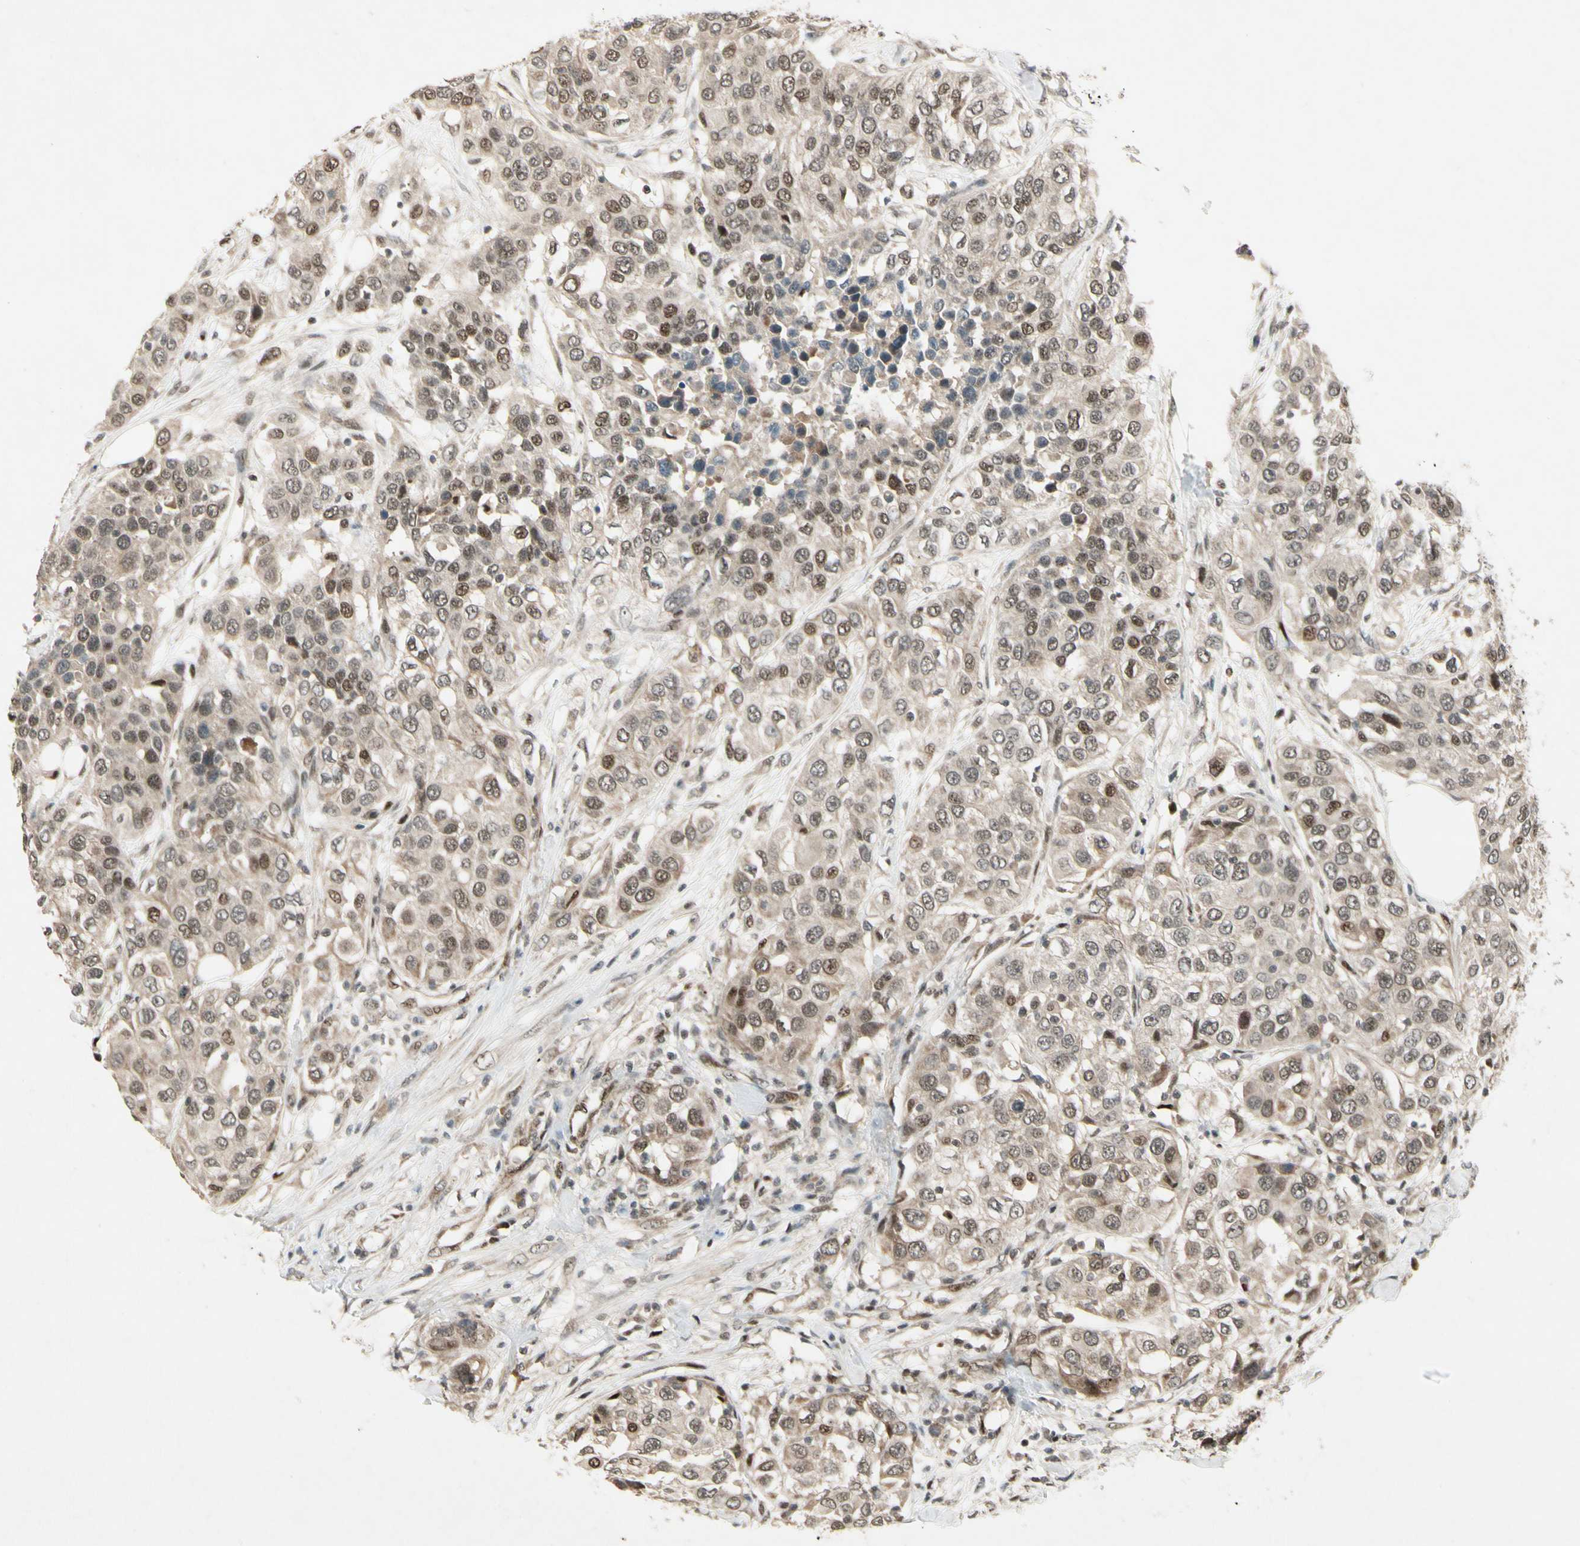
{"staining": {"intensity": "moderate", "quantity": "25%-75%", "location": "nuclear"}, "tissue": "urothelial cancer", "cell_type": "Tumor cells", "image_type": "cancer", "snomed": [{"axis": "morphology", "description": "Urothelial carcinoma, High grade"}, {"axis": "topography", "description": "Urinary bladder"}], "caption": "High-grade urothelial carcinoma stained for a protein demonstrates moderate nuclear positivity in tumor cells.", "gene": "CDK11A", "patient": {"sex": "female", "age": 80}}